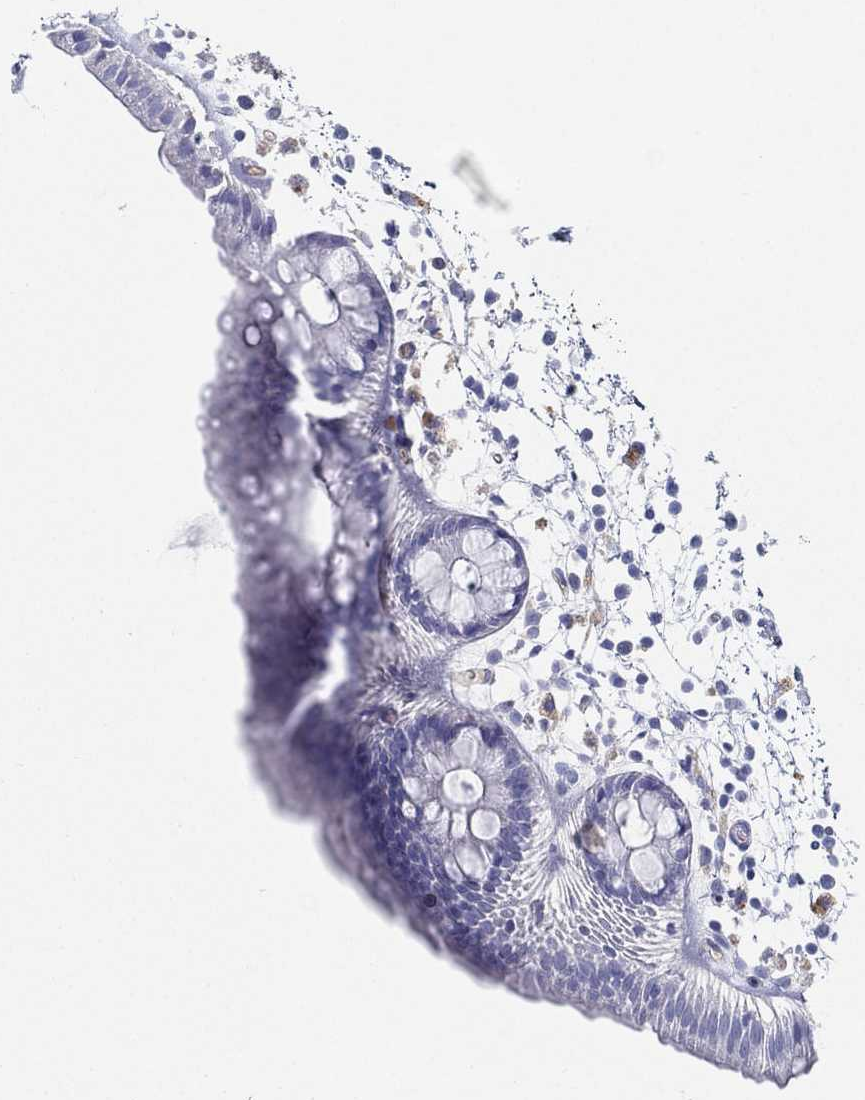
{"staining": {"intensity": "negative", "quantity": "none", "location": "none"}, "tissue": "rectum", "cell_type": "Glandular cells", "image_type": "normal", "snomed": [{"axis": "morphology", "description": "Normal tissue, NOS"}, {"axis": "topography", "description": "Rectum"}], "caption": "This histopathology image is of benign rectum stained with IHC to label a protein in brown with the nuclei are counter-stained blue. There is no staining in glandular cells. (Brightfield microscopy of DAB immunohistochemistry at high magnification).", "gene": "IFNB1", "patient": {"sex": "male", "age": 57}}